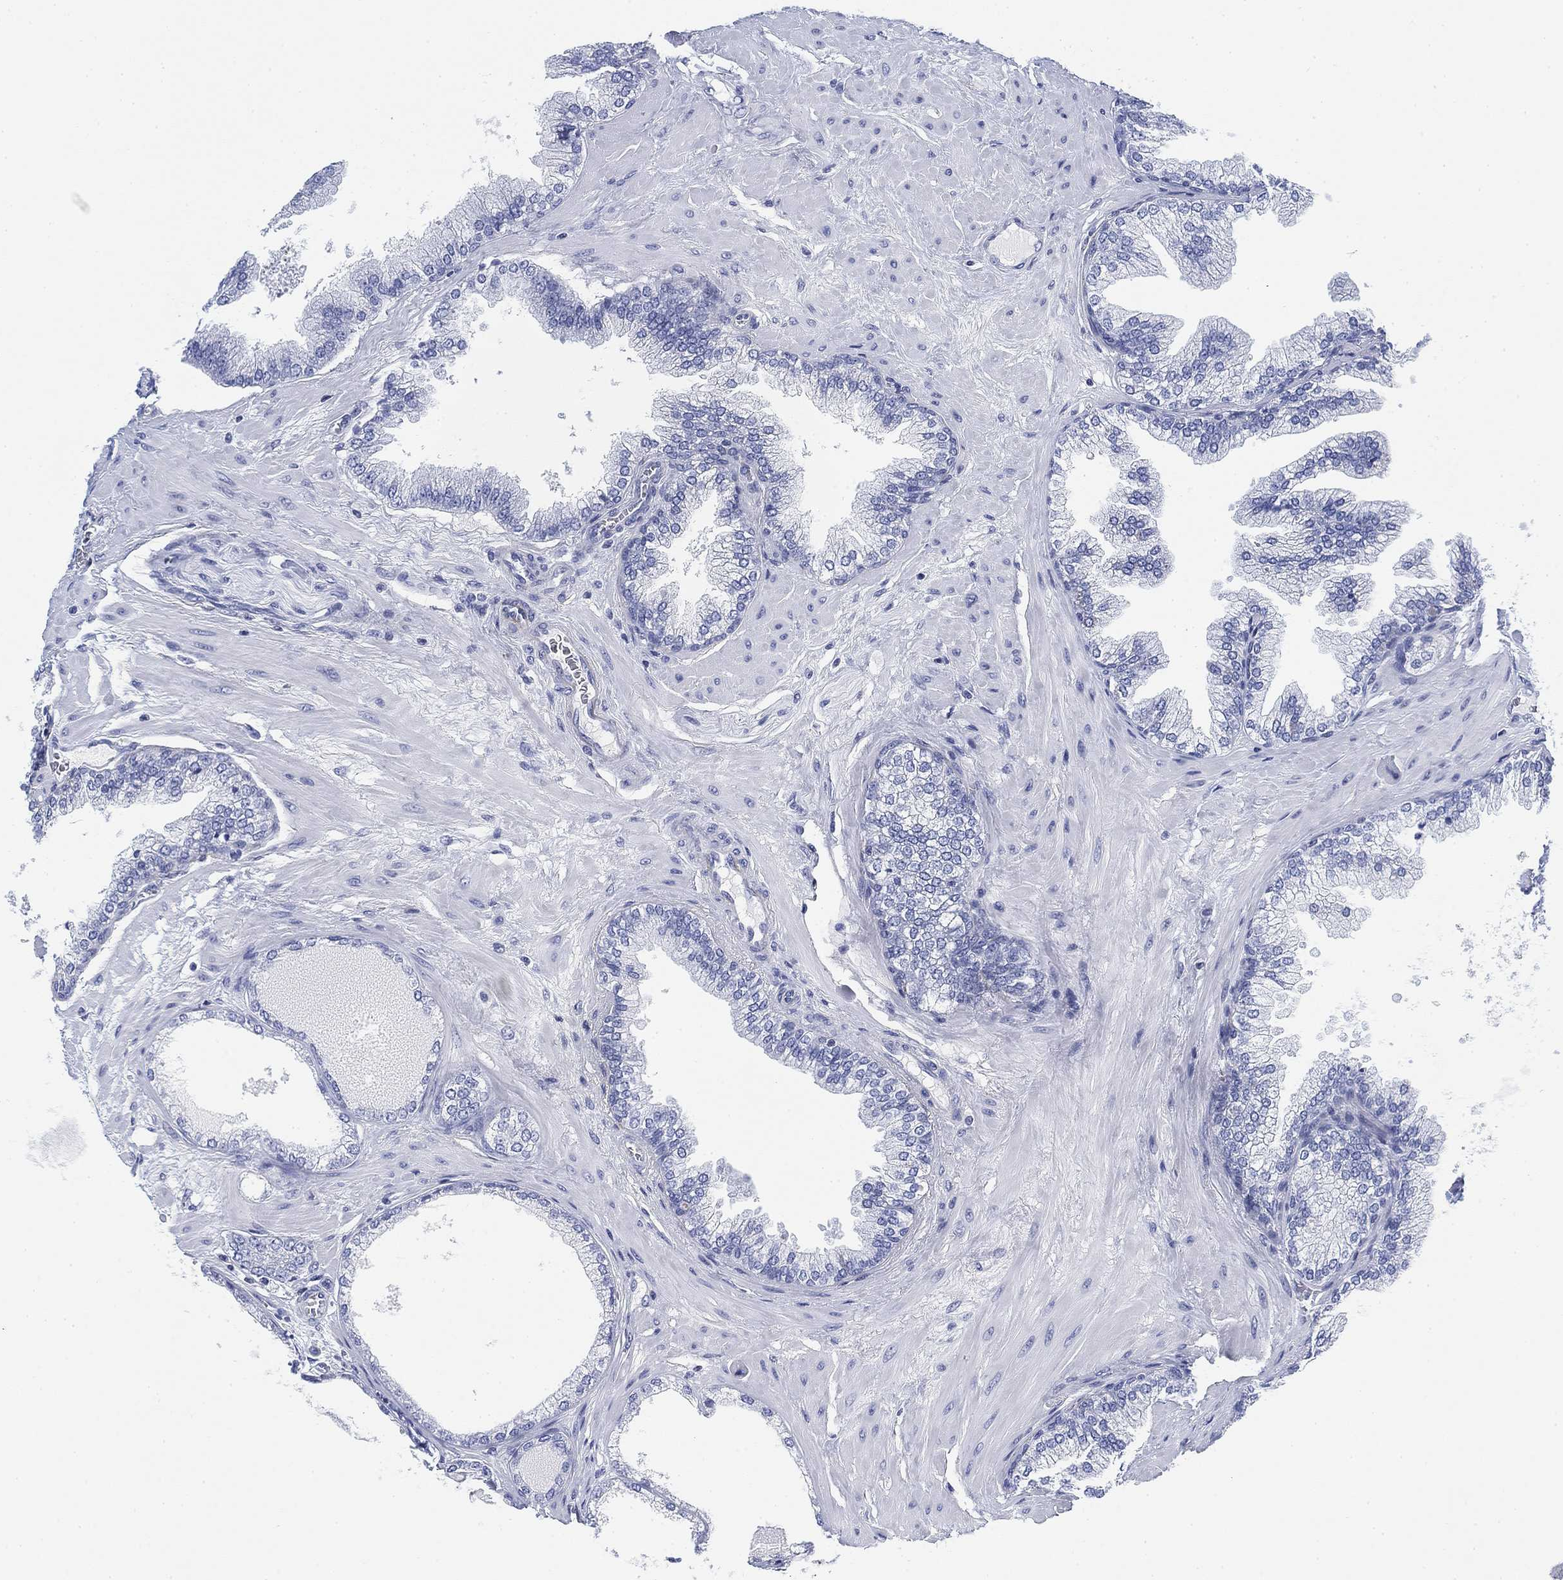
{"staining": {"intensity": "negative", "quantity": "none", "location": "none"}, "tissue": "prostate cancer", "cell_type": "Tumor cells", "image_type": "cancer", "snomed": [{"axis": "morphology", "description": "Adenocarcinoma, Low grade"}, {"axis": "topography", "description": "Prostate"}], "caption": "DAB immunohistochemical staining of low-grade adenocarcinoma (prostate) displays no significant staining in tumor cells.", "gene": "FYB1", "patient": {"sex": "male", "age": 72}}